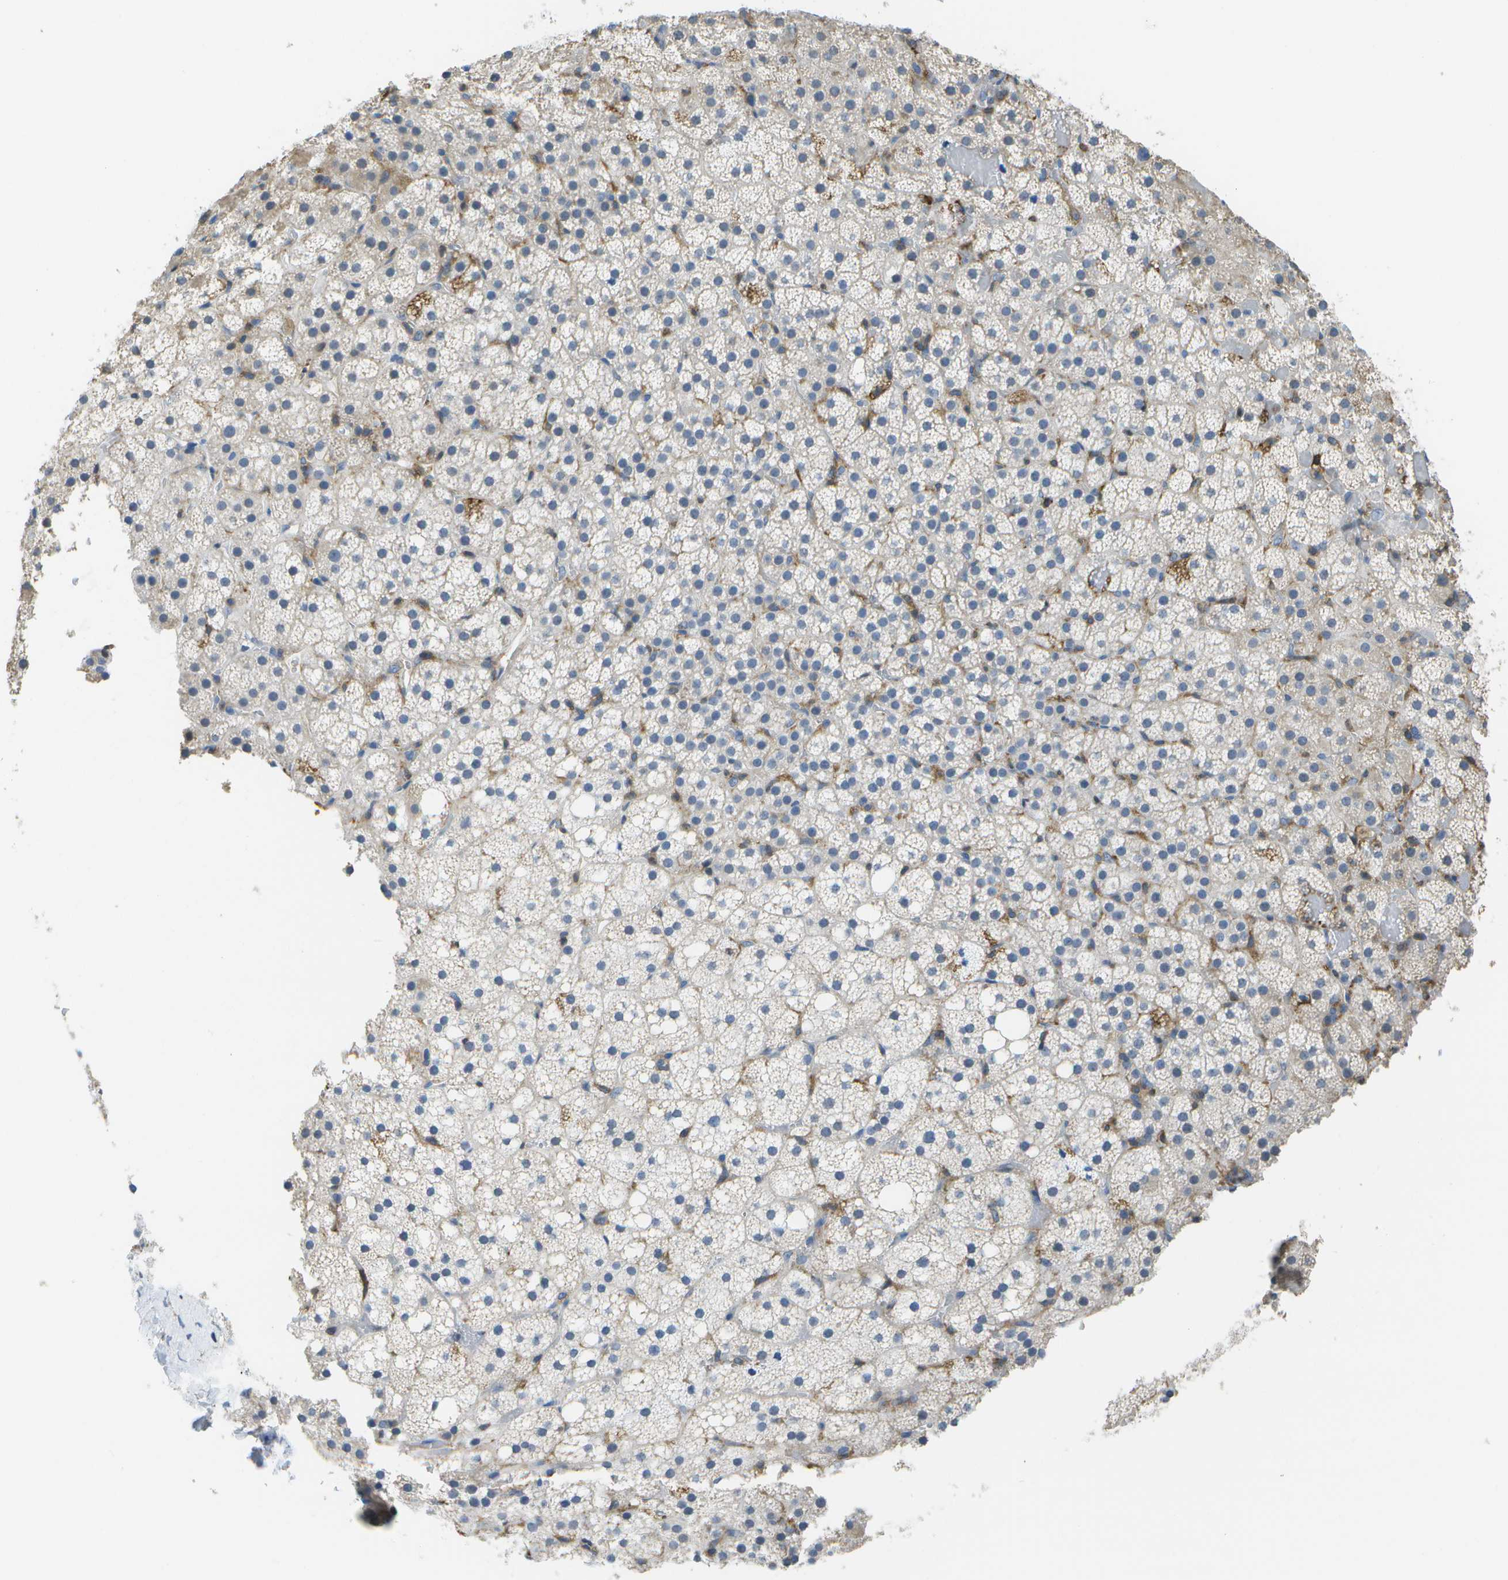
{"staining": {"intensity": "negative", "quantity": "none", "location": "none"}, "tissue": "adrenal gland", "cell_type": "Glandular cells", "image_type": "normal", "snomed": [{"axis": "morphology", "description": "Normal tissue, NOS"}, {"axis": "topography", "description": "Adrenal gland"}], "caption": "IHC of benign human adrenal gland shows no positivity in glandular cells.", "gene": "RCSD1", "patient": {"sex": "female", "age": 59}}